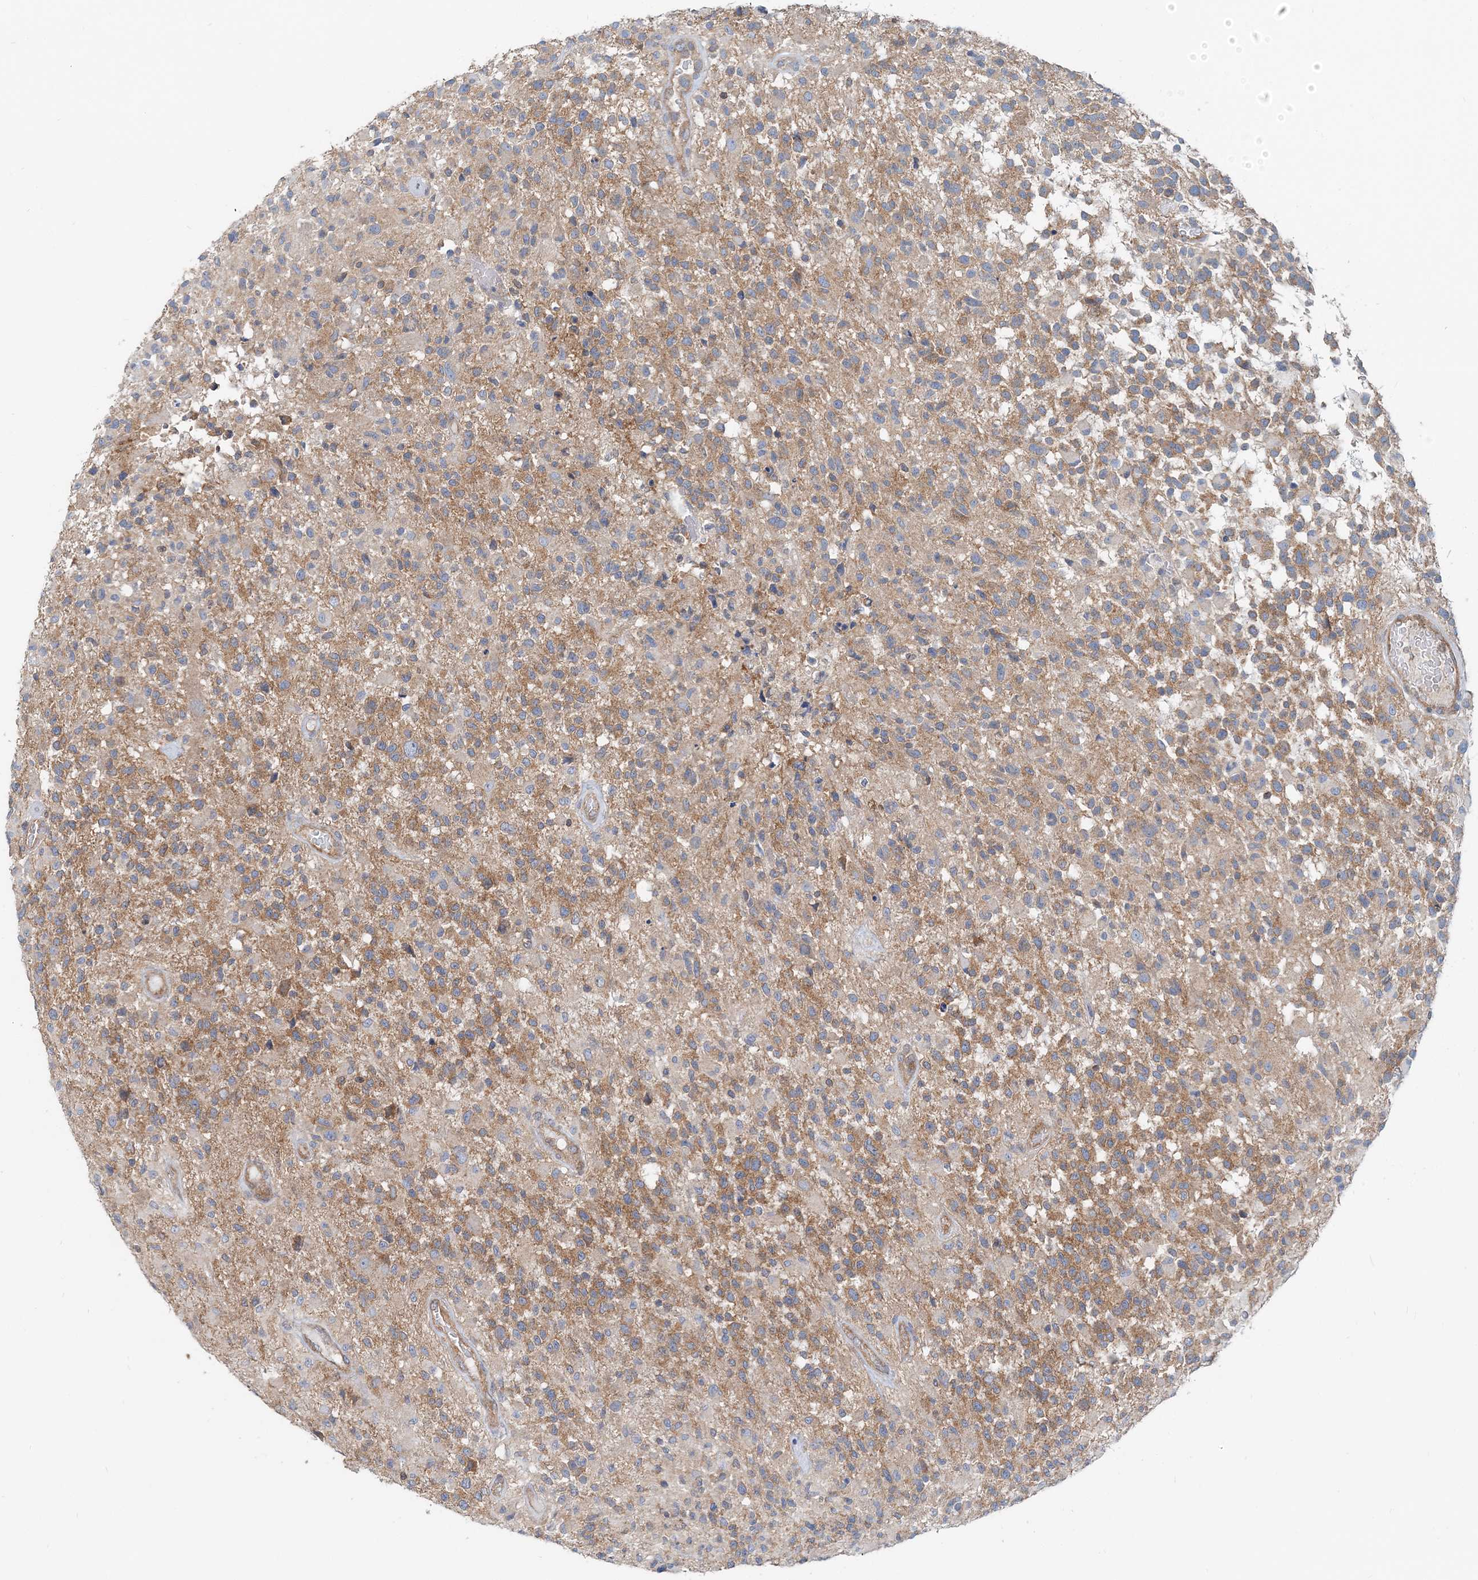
{"staining": {"intensity": "moderate", "quantity": "25%-75%", "location": "cytoplasmic/membranous"}, "tissue": "glioma", "cell_type": "Tumor cells", "image_type": "cancer", "snomed": [{"axis": "morphology", "description": "Glioma, malignant, High grade"}, {"axis": "morphology", "description": "Glioblastoma, NOS"}, {"axis": "topography", "description": "Brain"}], "caption": "Human glioblastoma stained with a protein marker displays moderate staining in tumor cells.", "gene": "MOB4", "patient": {"sex": "male", "age": 60}}